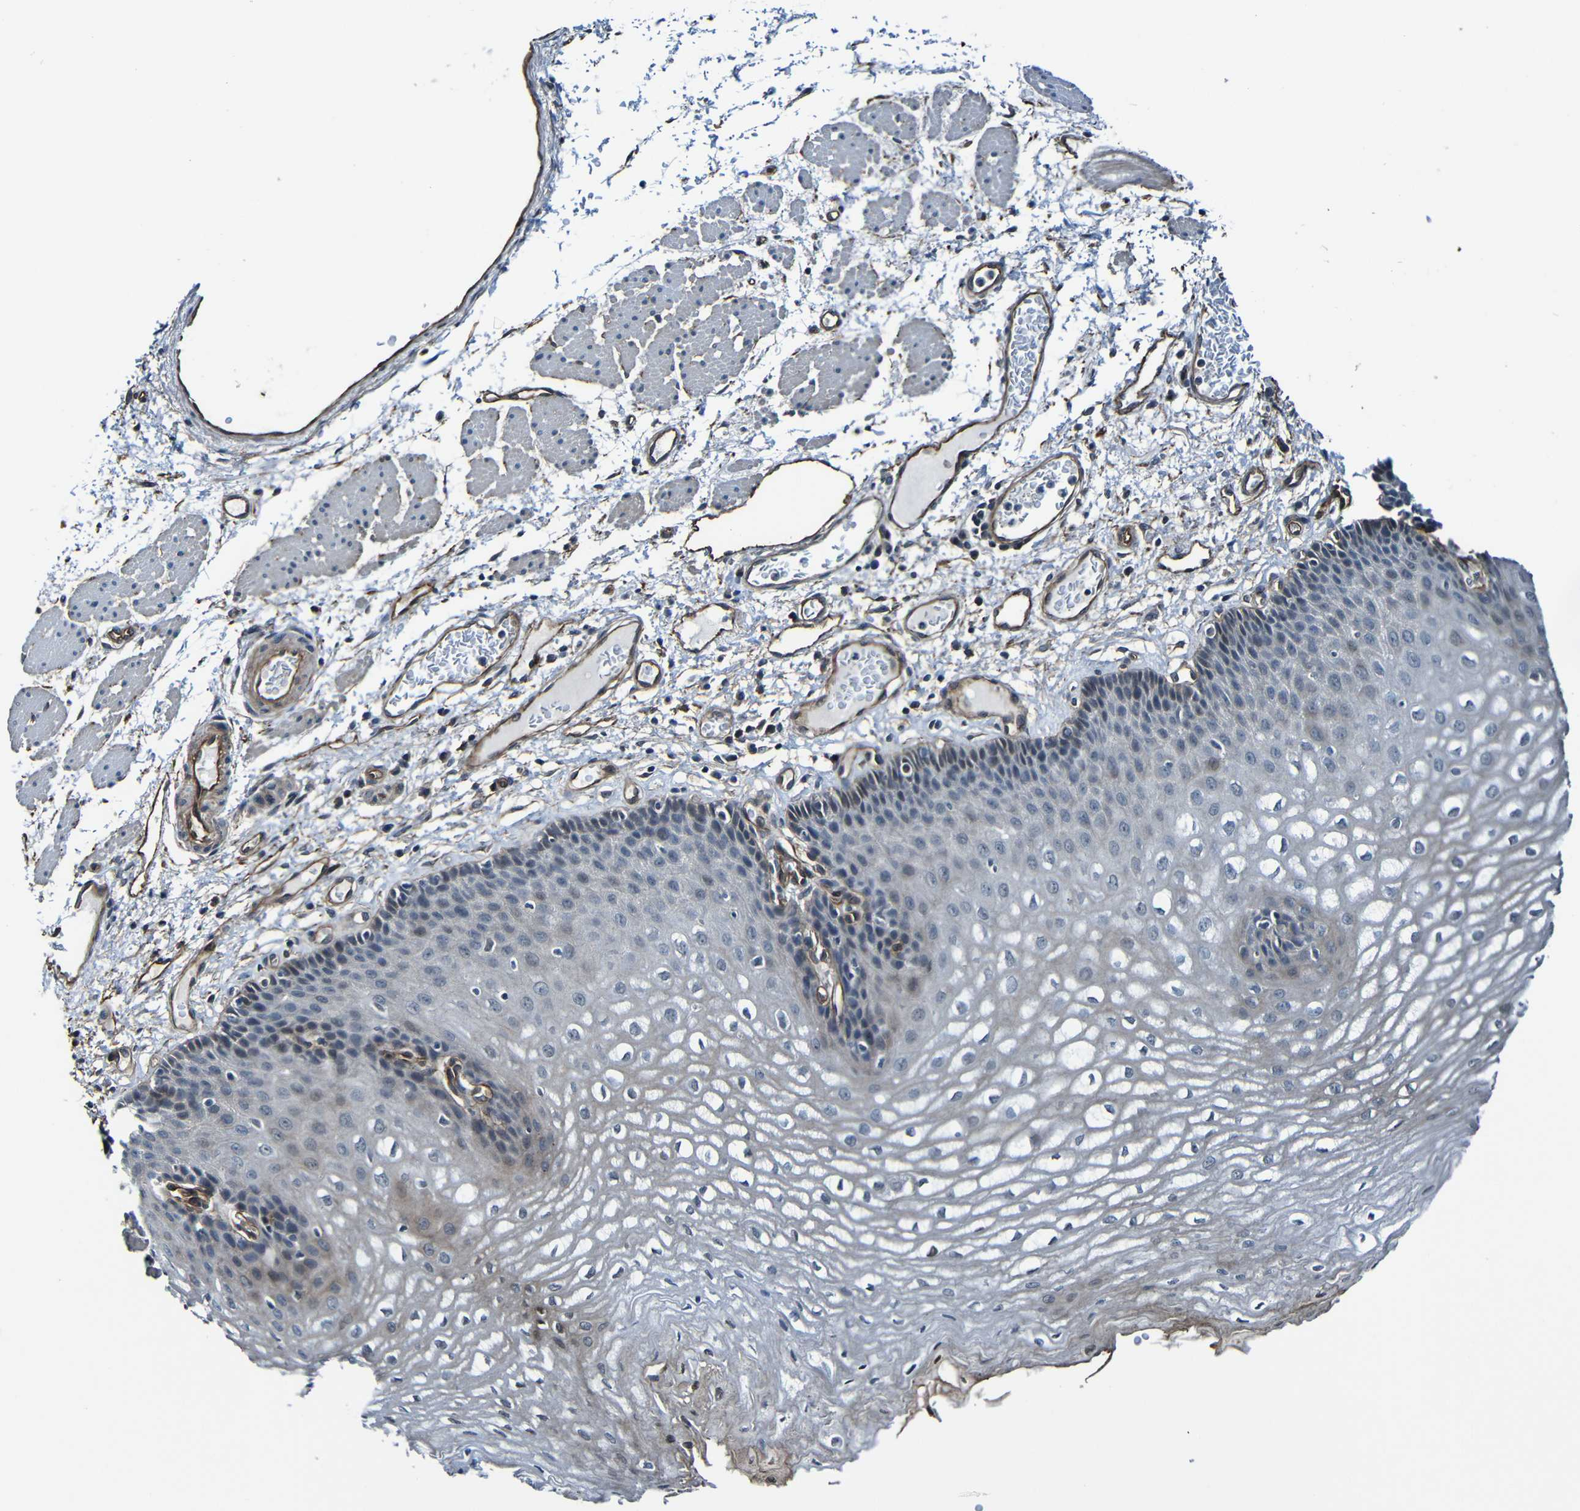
{"staining": {"intensity": "weak", "quantity": "<25%", "location": "cytoplasmic/membranous"}, "tissue": "esophagus", "cell_type": "Squamous epithelial cells", "image_type": "normal", "snomed": [{"axis": "morphology", "description": "Normal tissue, NOS"}, {"axis": "topography", "description": "Esophagus"}], "caption": "Immunohistochemistry histopathology image of normal esophagus: human esophagus stained with DAB (3,3'-diaminobenzidine) shows no significant protein expression in squamous epithelial cells.", "gene": "LGR5", "patient": {"sex": "male", "age": 54}}